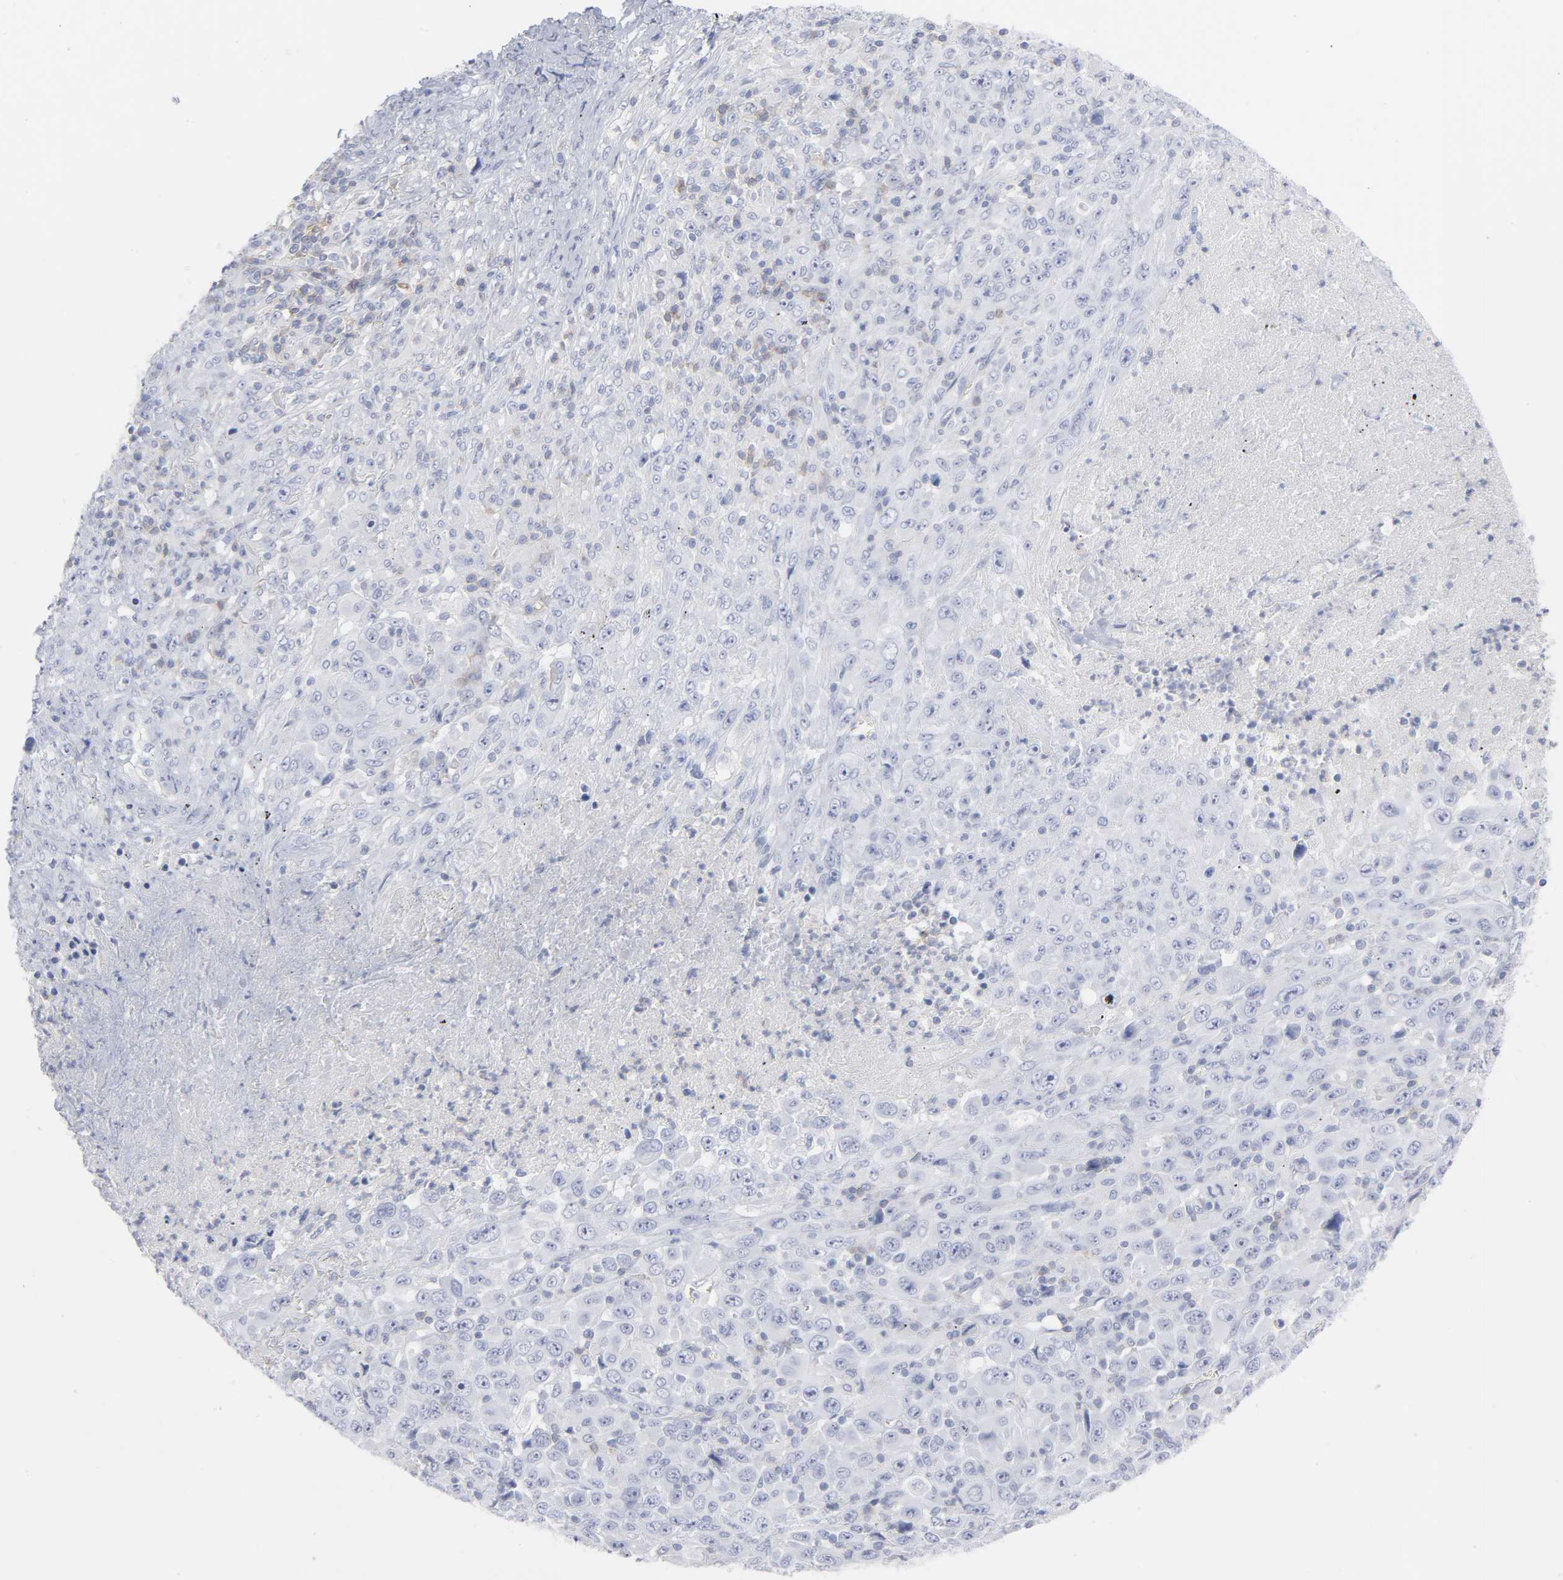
{"staining": {"intensity": "negative", "quantity": "none", "location": "none"}, "tissue": "melanoma", "cell_type": "Tumor cells", "image_type": "cancer", "snomed": [{"axis": "morphology", "description": "Malignant melanoma, Metastatic site"}, {"axis": "topography", "description": "Skin"}], "caption": "This is an immunohistochemistry photomicrograph of human melanoma. There is no positivity in tumor cells.", "gene": "P2RY8", "patient": {"sex": "female", "age": 56}}